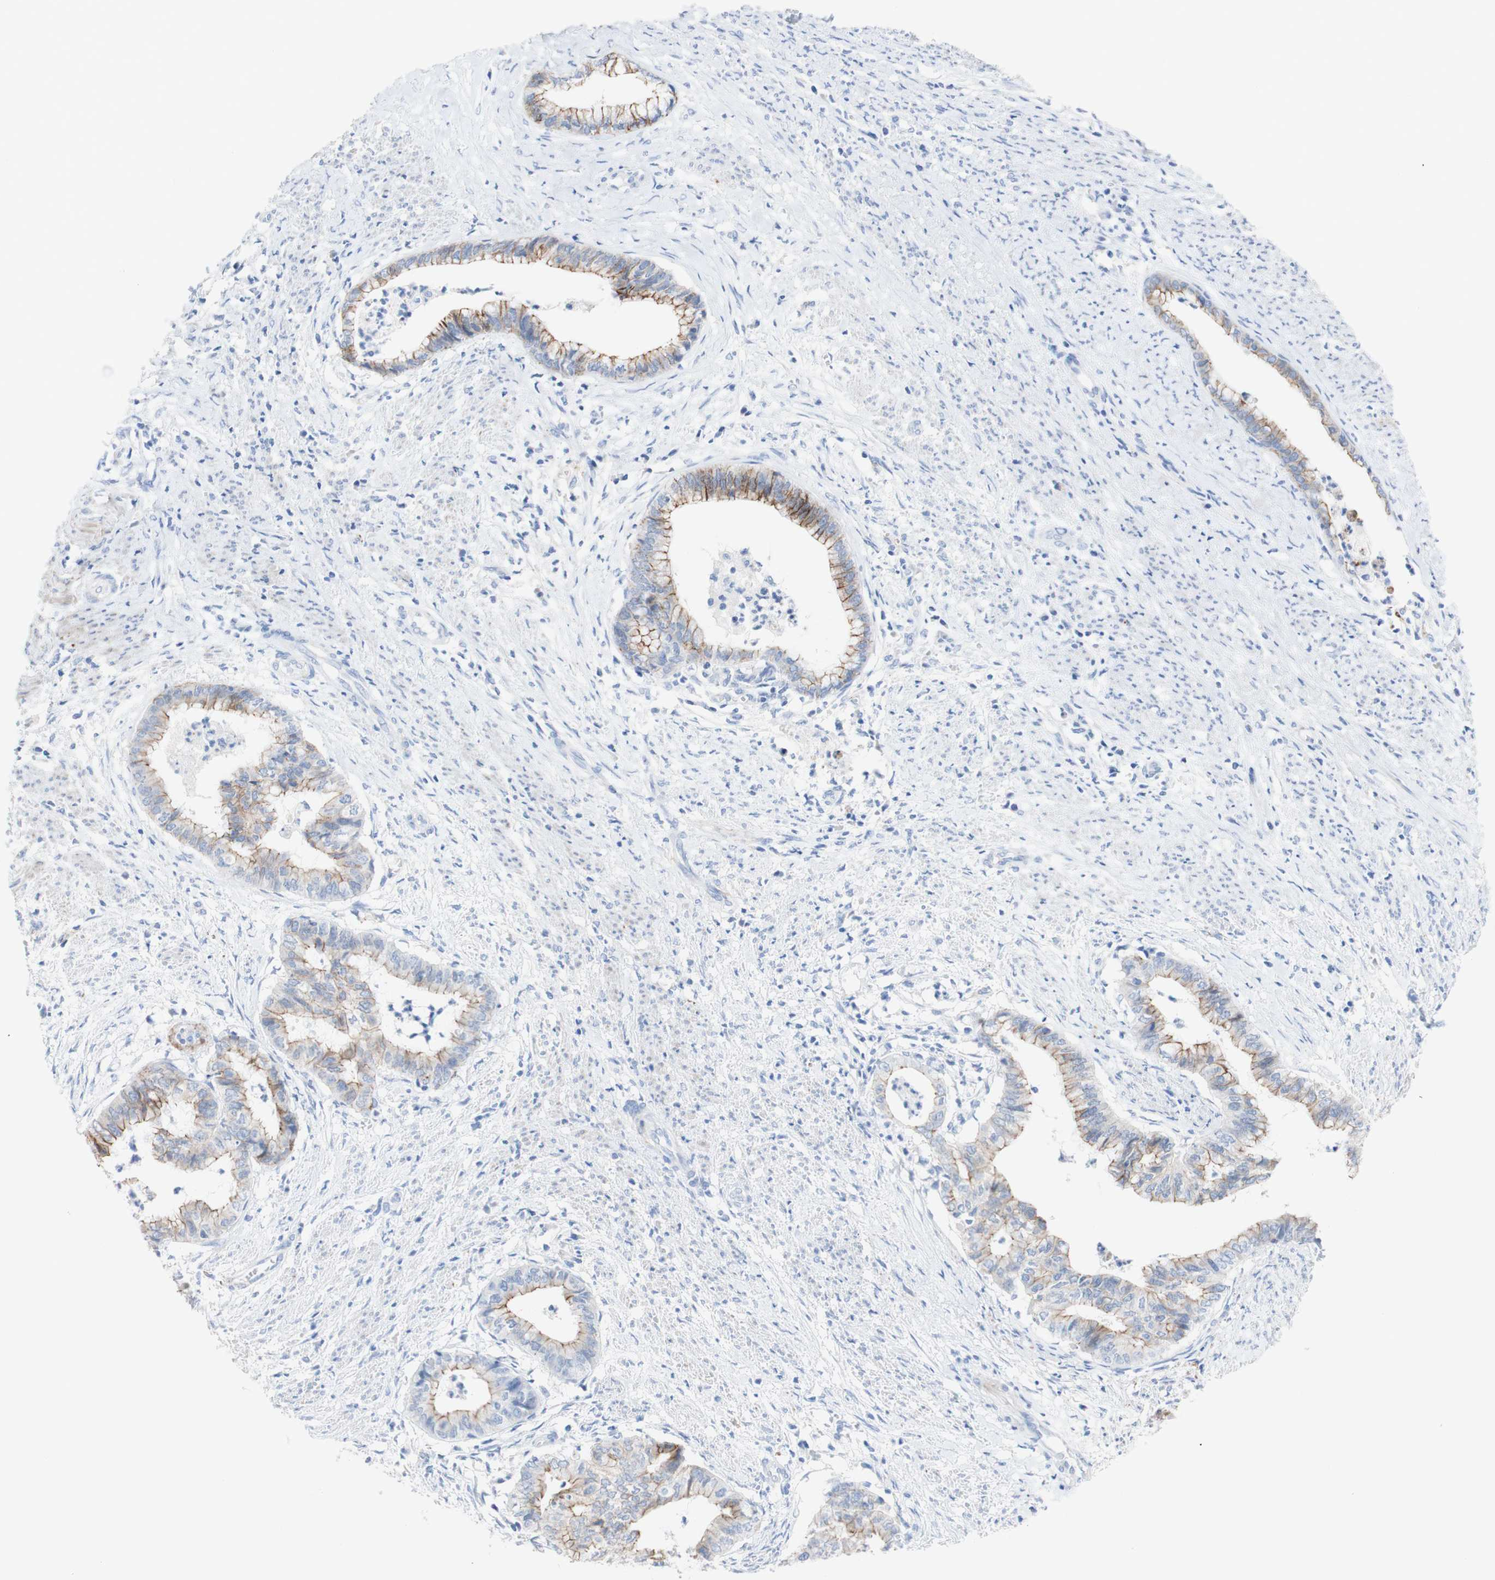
{"staining": {"intensity": "moderate", "quantity": ">75%", "location": "cytoplasmic/membranous"}, "tissue": "endometrial cancer", "cell_type": "Tumor cells", "image_type": "cancer", "snomed": [{"axis": "morphology", "description": "Necrosis, NOS"}, {"axis": "morphology", "description": "Adenocarcinoma, NOS"}, {"axis": "topography", "description": "Endometrium"}], "caption": "Protein positivity by immunohistochemistry (IHC) exhibits moderate cytoplasmic/membranous expression in about >75% of tumor cells in adenocarcinoma (endometrial). (Stains: DAB (3,3'-diaminobenzidine) in brown, nuclei in blue, Microscopy: brightfield microscopy at high magnification).", "gene": "DSC2", "patient": {"sex": "female", "age": 79}}